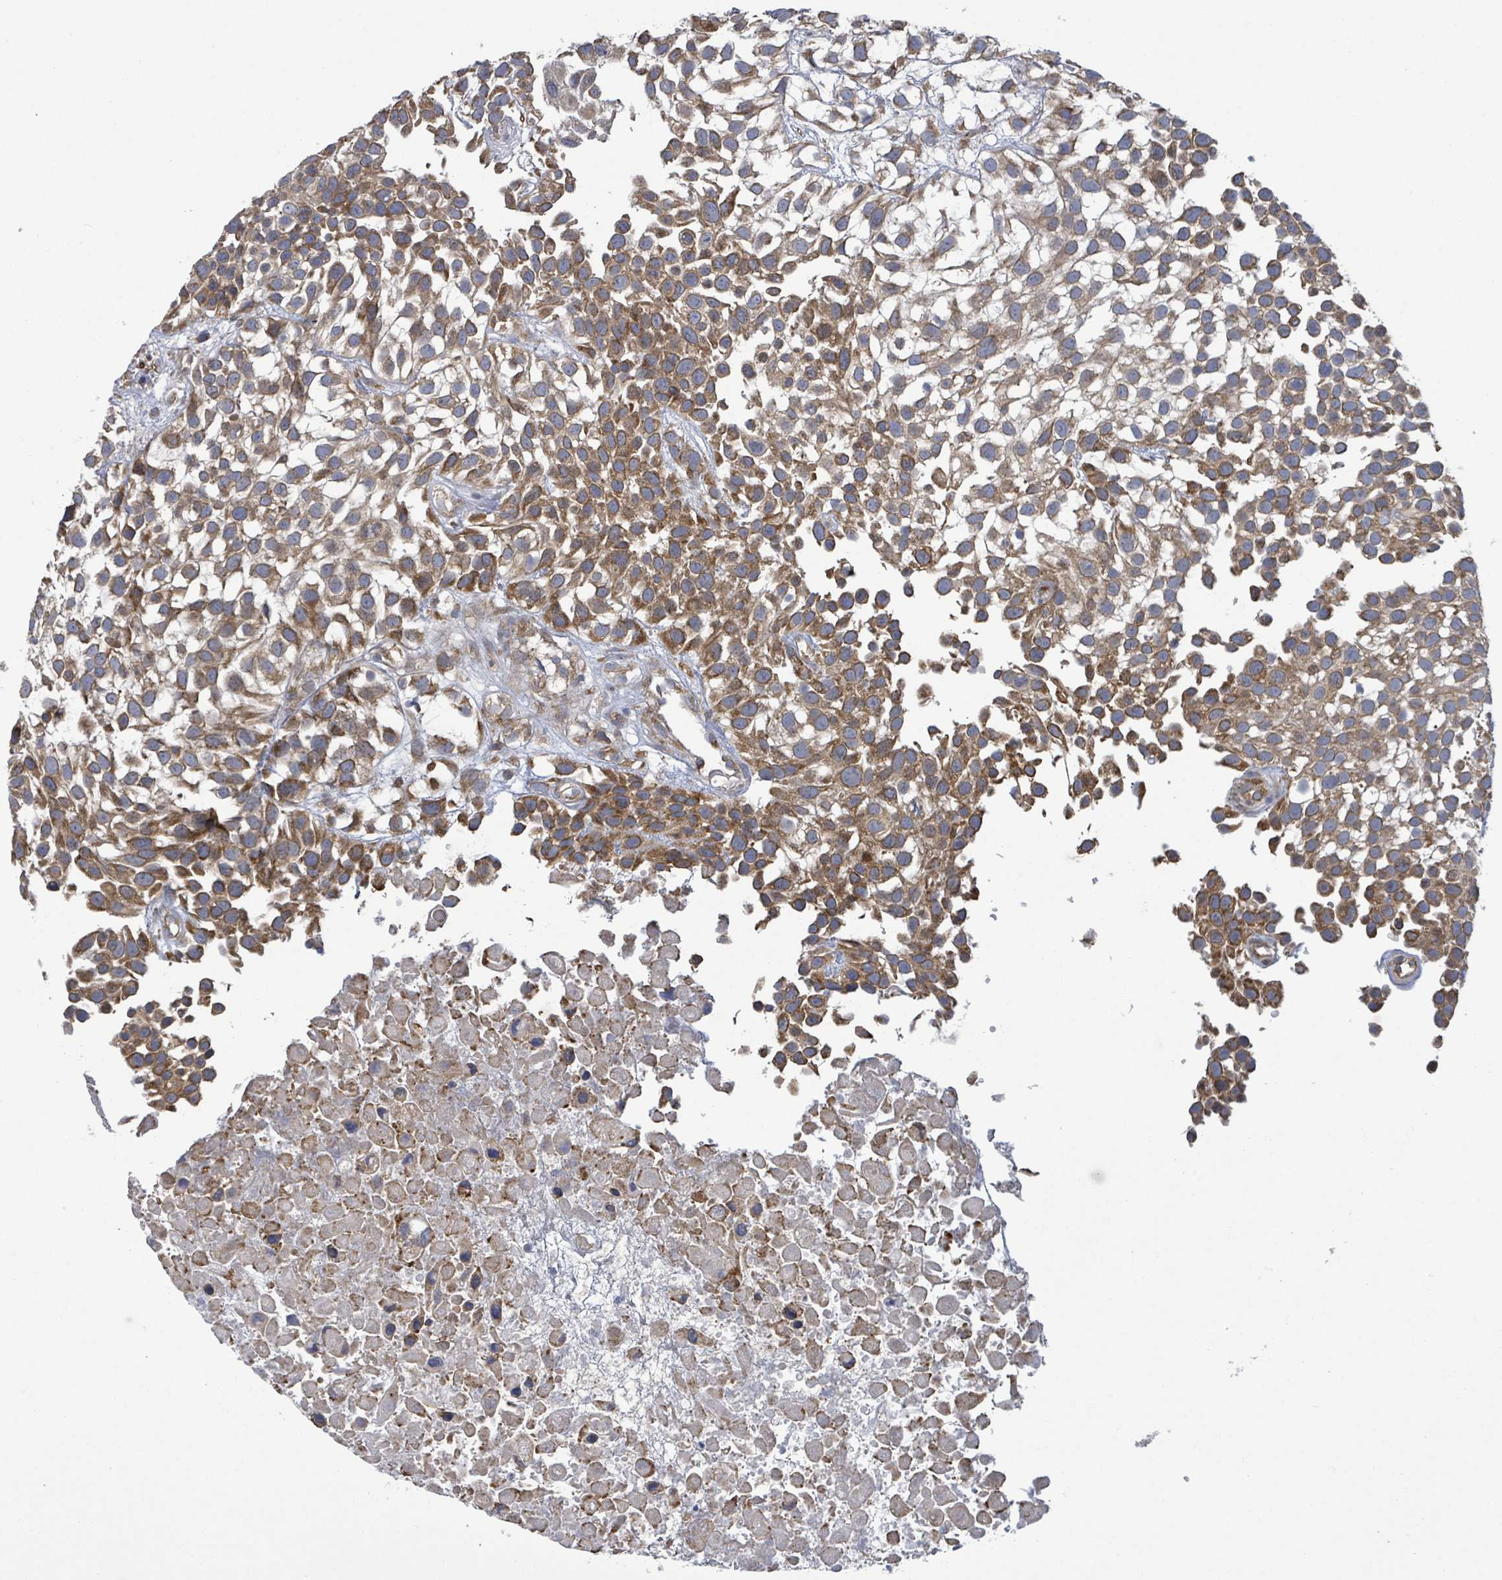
{"staining": {"intensity": "moderate", "quantity": "25%-75%", "location": "cytoplasmic/membranous"}, "tissue": "urothelial cancer", "cell_type": "Tumor cells", "image_type": "cancer", "snomed": [{"axis": "morphology", "description": "Urothelial carcinoma, High grade"}, {"axis": "topography", "description": "Urinary bladder"}], "caption": "Urothelial cancer stained for a protein reveals moderate cytoplasmic/membranous positivity in tumor cells.", "gene": "NOMO1", "patient": {"sex": "male", "age": 56}}